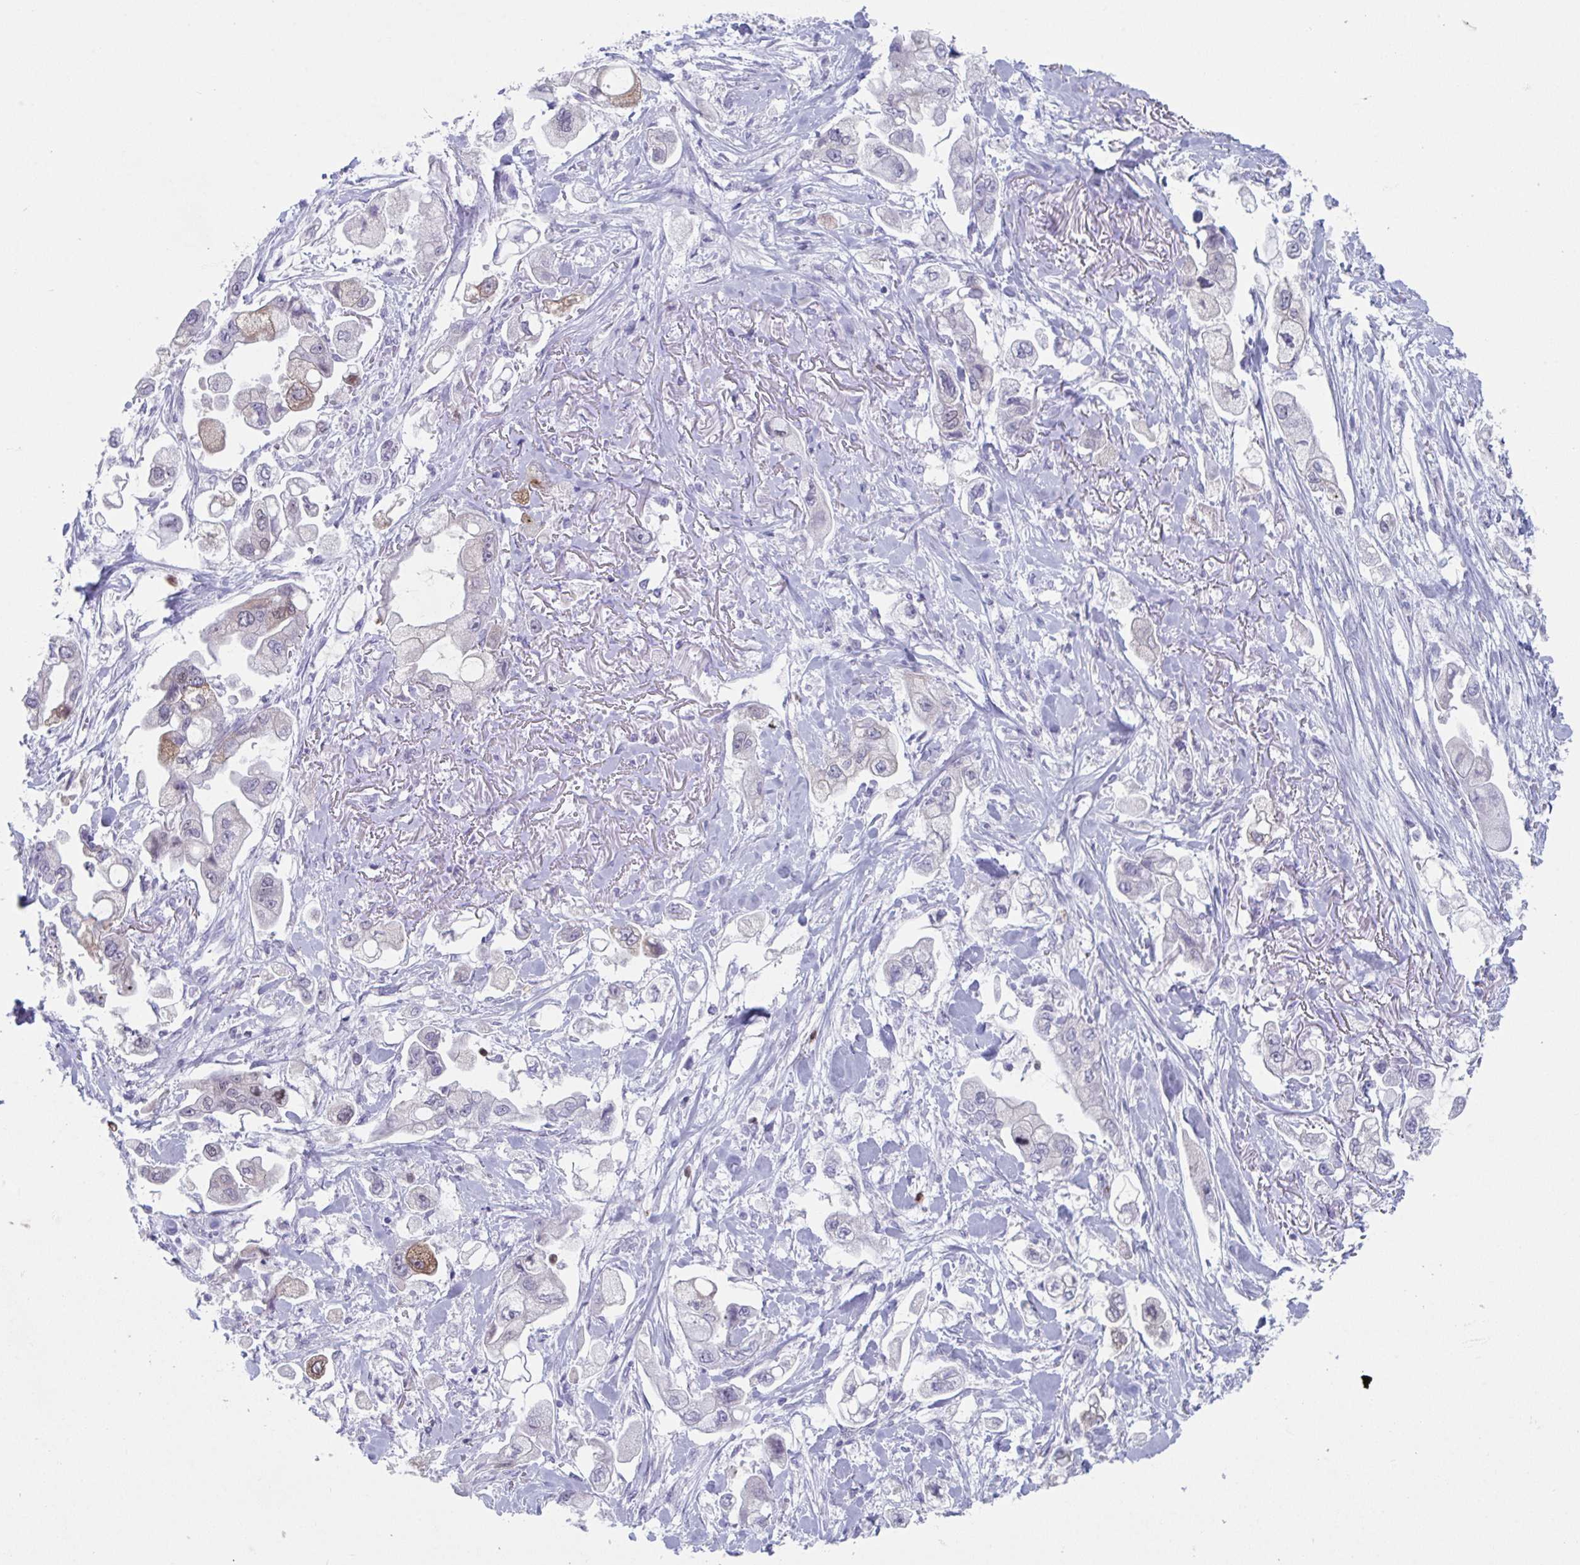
{"staining": {"intensity": "moderate", "quantity": "<25%", "location": "cytoplasmic/membranous"}, "tissue": "stomach cancer", "cell_type": "Tumor cells", "image_type": "cancer", "snomed": [{"axis": "morphology", "description": "Adenocarcinoma, NOS"}, {"axis": "topography", "description": "Stomach"}], "caption": "Stomach cancer tissue shows moderate cytoplasmic/membranous expression in approximately <25% of tumor cells Using DAB (3,3'-diaminobenzidine) (brown) and hematoxylin (blue) stains, captured at high magnification using brightfield microscopy.", "gene": "CYP4F11", "patient": {"sex": "male", "age": 62}}